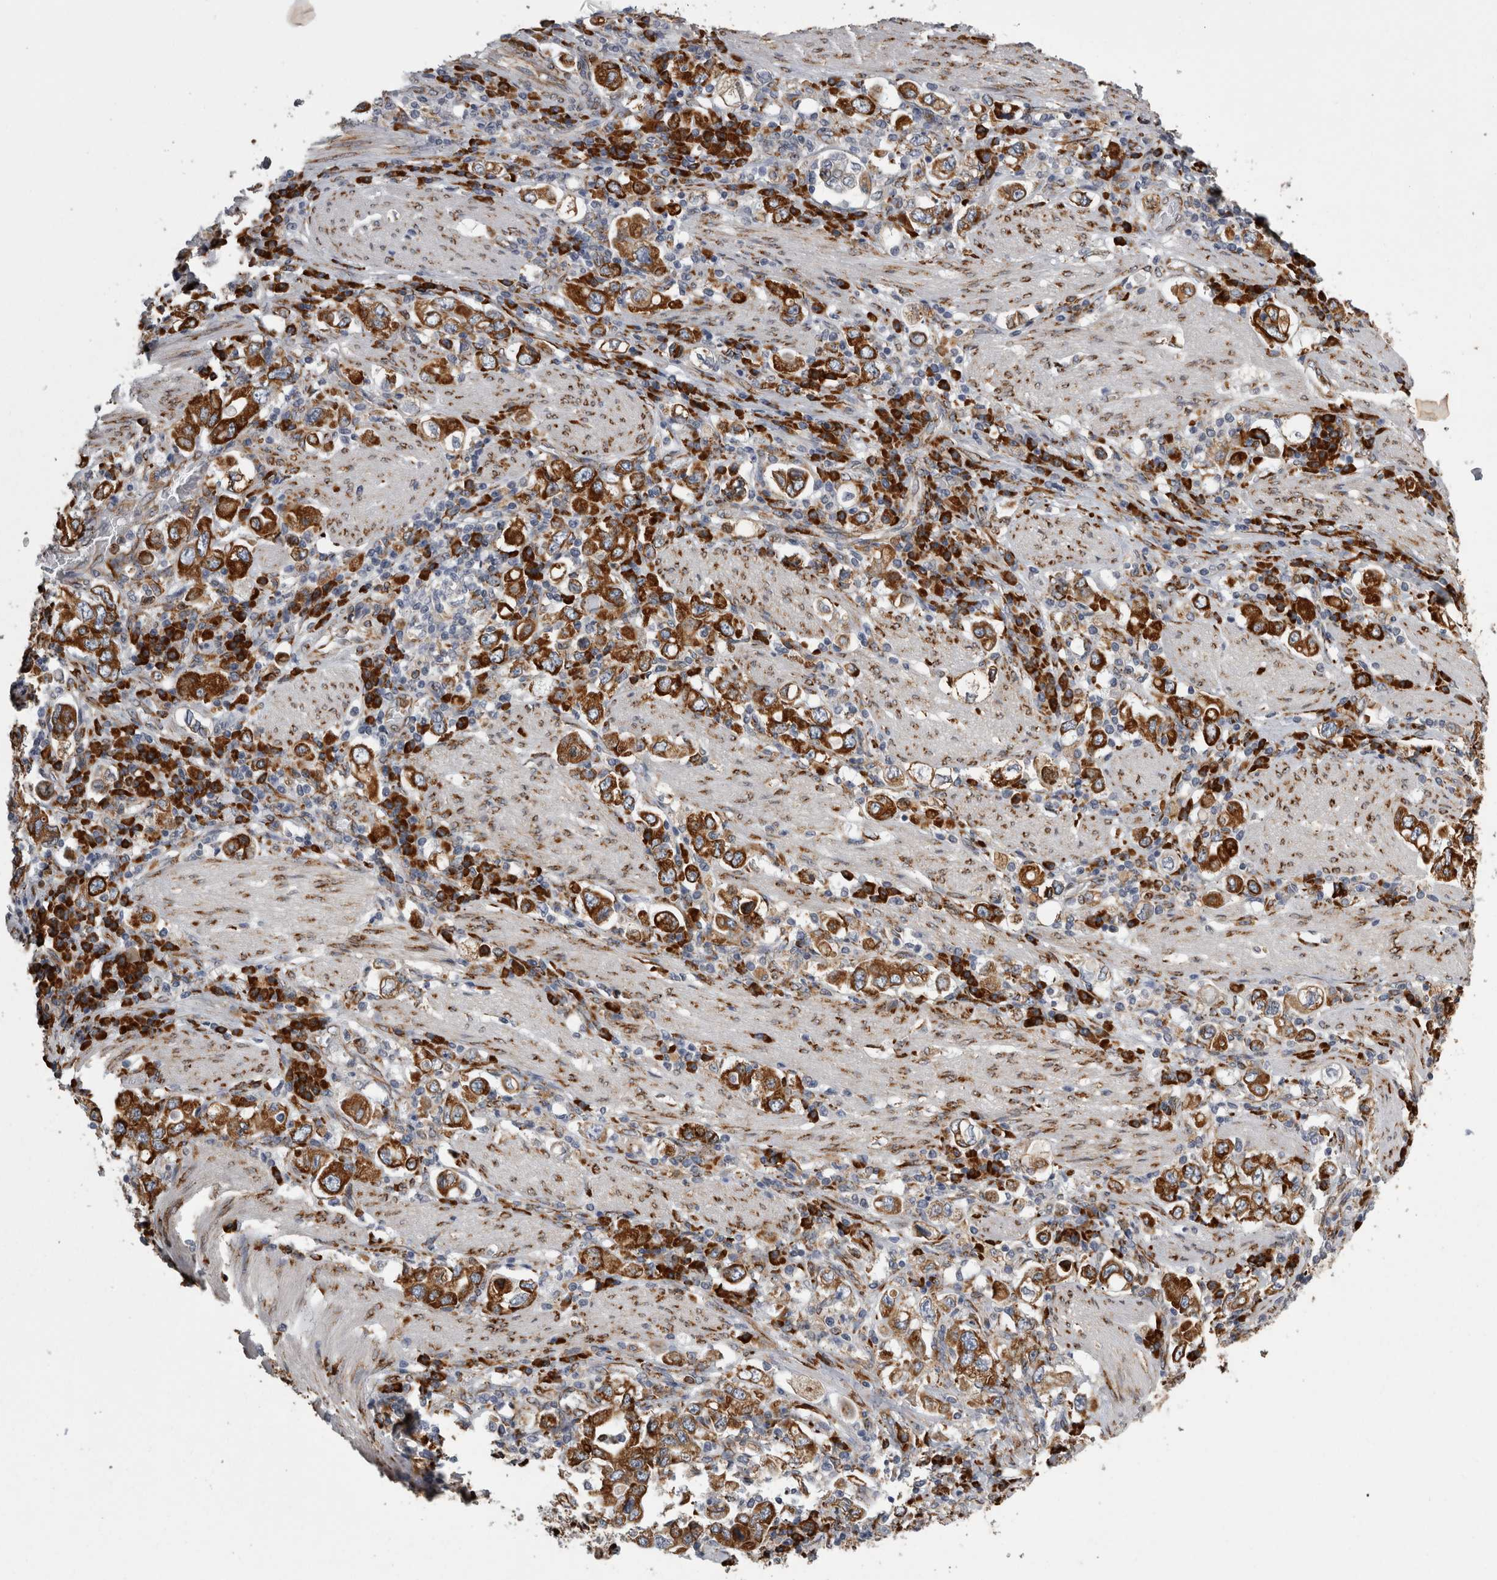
{"staining": {"intensity": "strong", "quantity": ">75%", "location": "cytoplasmic/membranous"}, "tissue": "stomach cancer", "cell_type": "Tumor cells", "image_type": "cancer", "snomed": [{"axis": "morphology", "description": "Adenocarcinoma, NOS"}, {"axis": "topography", "description": "Stomach, upper"}], "caption": "Strong cytoplasmic/membranous protein positivity is present in about >75% of tumor cells in adenocarcinoma (stomach).", "gene": "FHIP2B", "patient": {"sex": "male", "age": 62}}